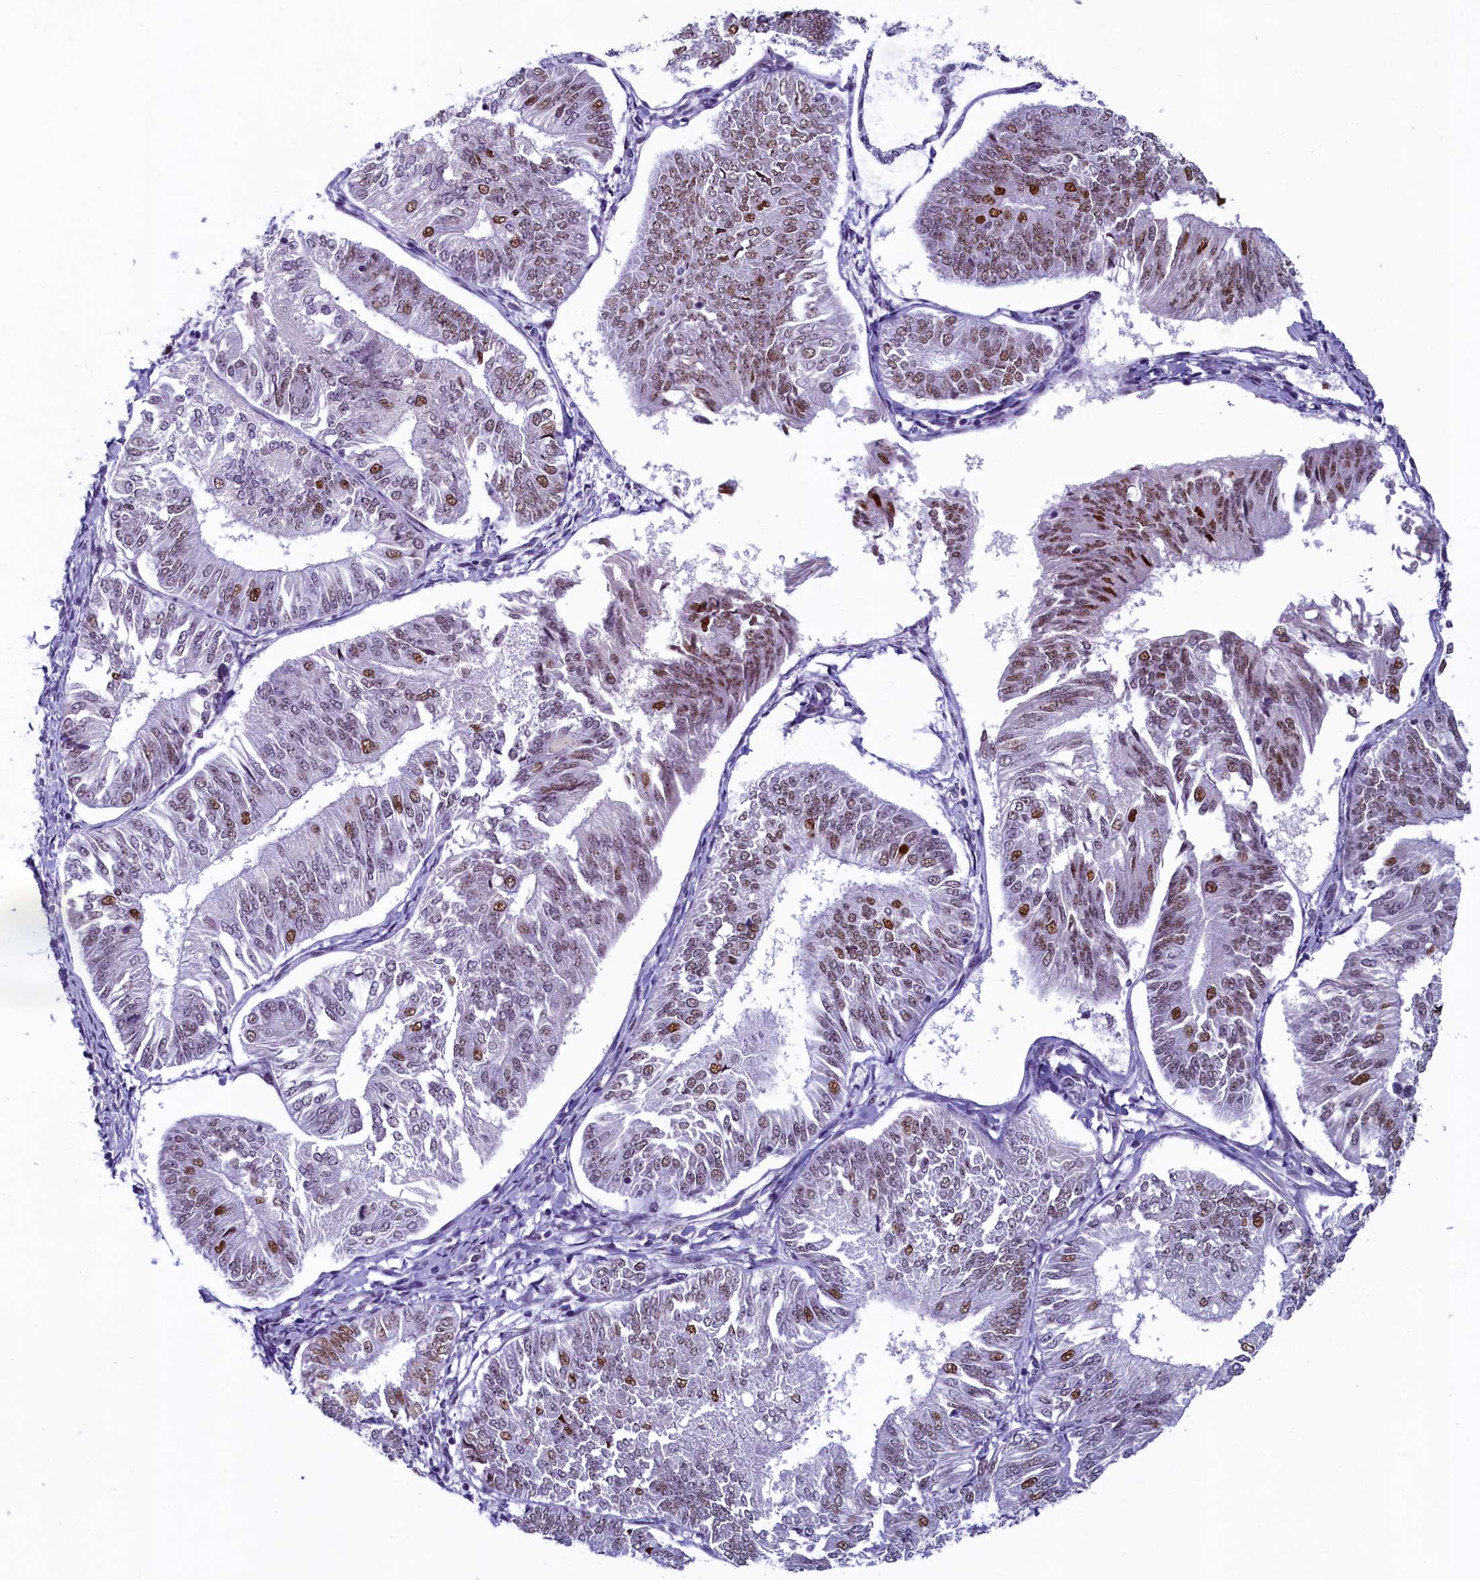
{"staining": {"intensity": "moderate", "quantity": "25%-75%", "location": "nuclear"}, "tissue": "endometrial cancer", "cell_type": "Tumor cells", "image_type": "cancer", "snomed": [{"axis": "morphology", "description": "Adenocarcinoma, NOS"}, {"axis": "topography", "description": "Endometrium"}], "caption": "Endometrial adenocarcinoma tissue exhibits moderate nuclear positivity in approximately 25%-75% of tumor cells", "gene": "SUGP2", "patient": {"sex": "female", "age": 58}}